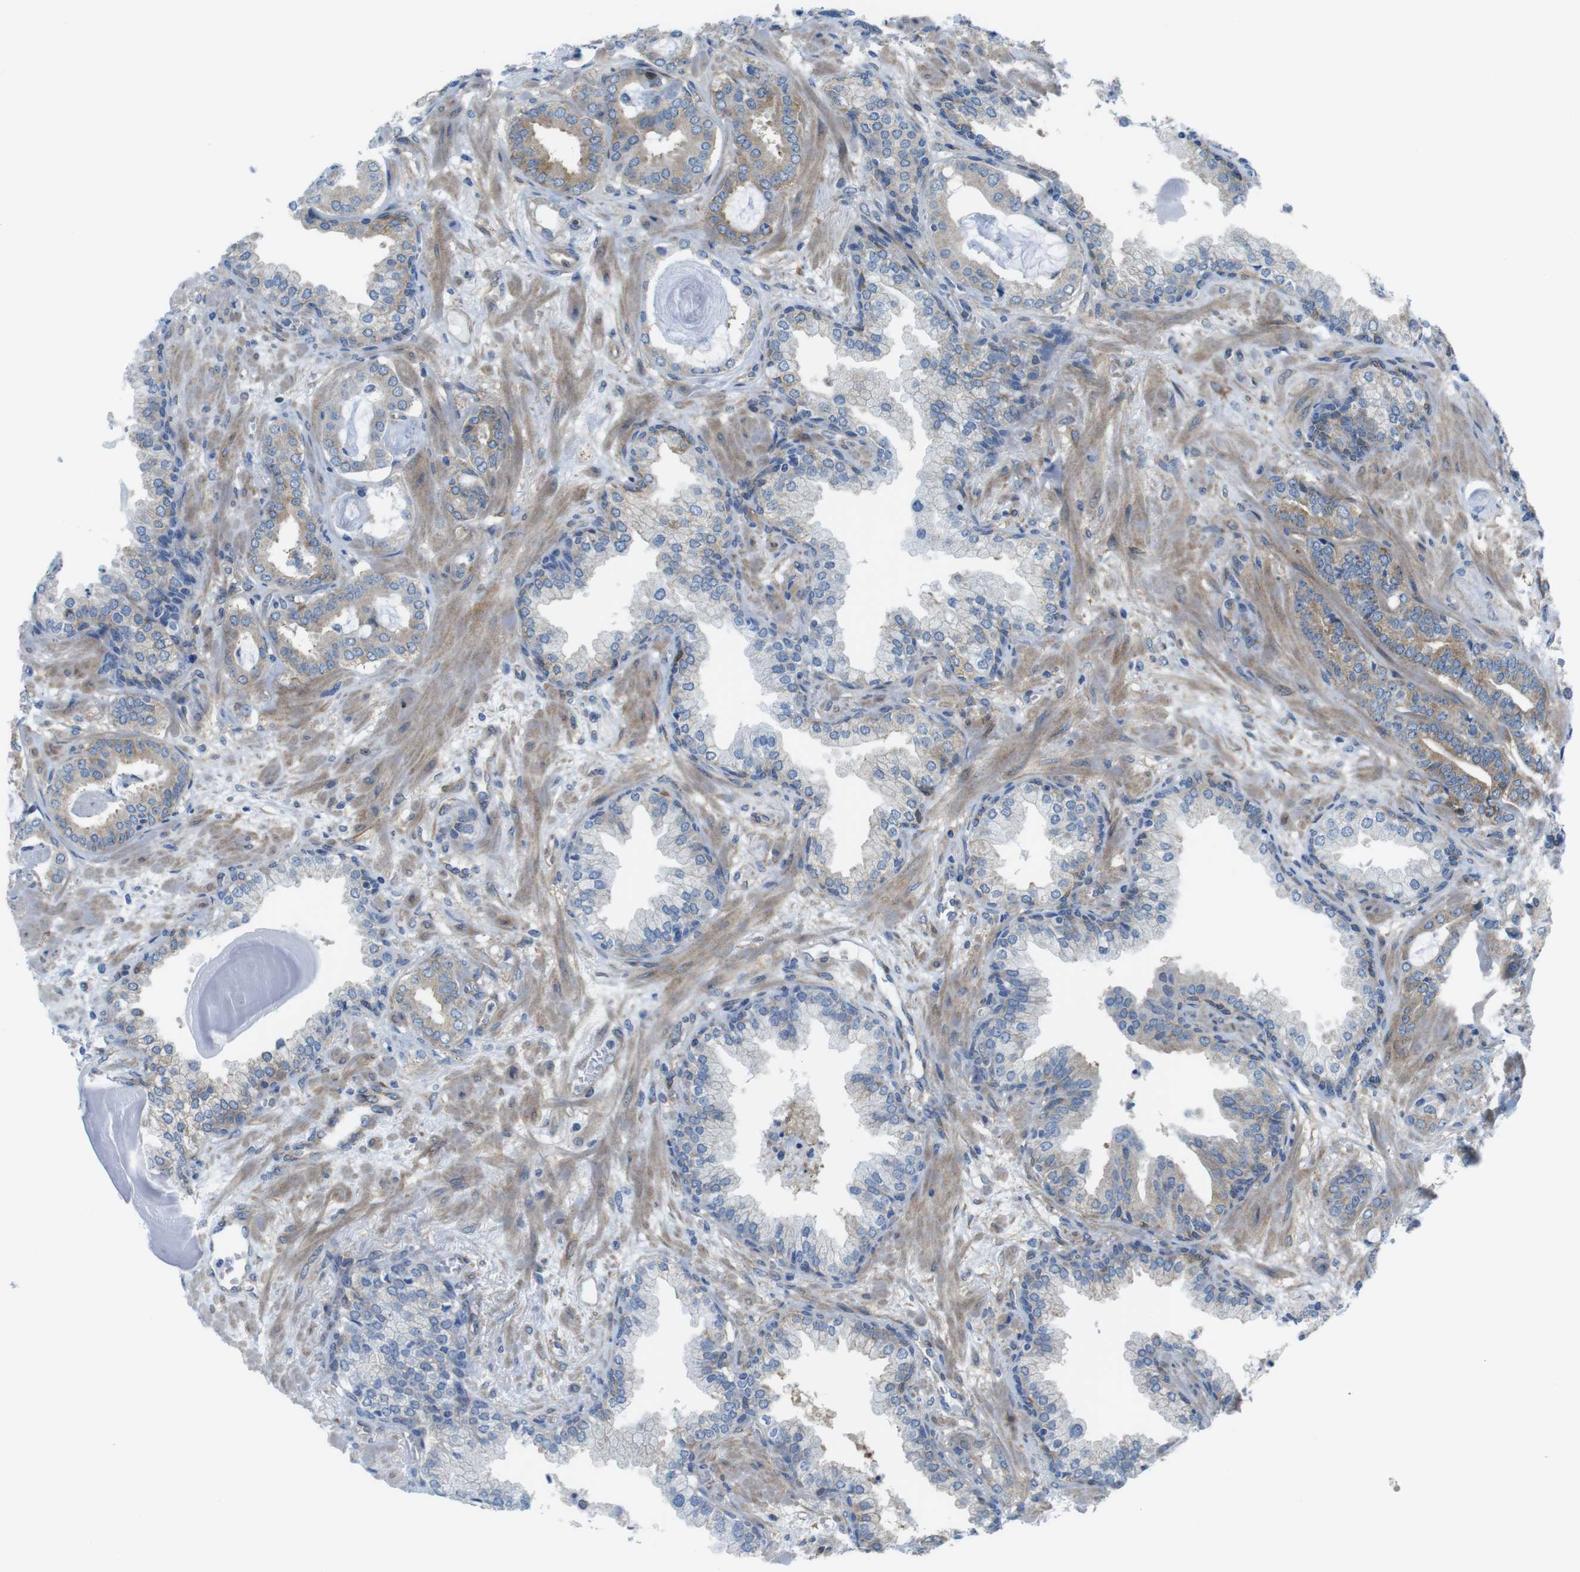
{"staining": {"intensity": "moderate", "quantity": ">75%", "location": "cytoplasmic/membranous"}, "tissue": "prostate cancer", "cell_type": "Tumor cells", "image_type": "cancer", "snomed": [{"axis": "morphology", "description": "Adenocarcinoma, Low grade"}, {"axis": "topography", "description": "Prostate"}], "caption": "Protein staining of prostate cancer (adenocarcinoma (low-grade)) tissue shows moderate cytoplasmic/membranous positivity in approximately >75% of tumor cells.", "gene": "DIAPH2", "patient": {"sex": "male", "age": 53}}